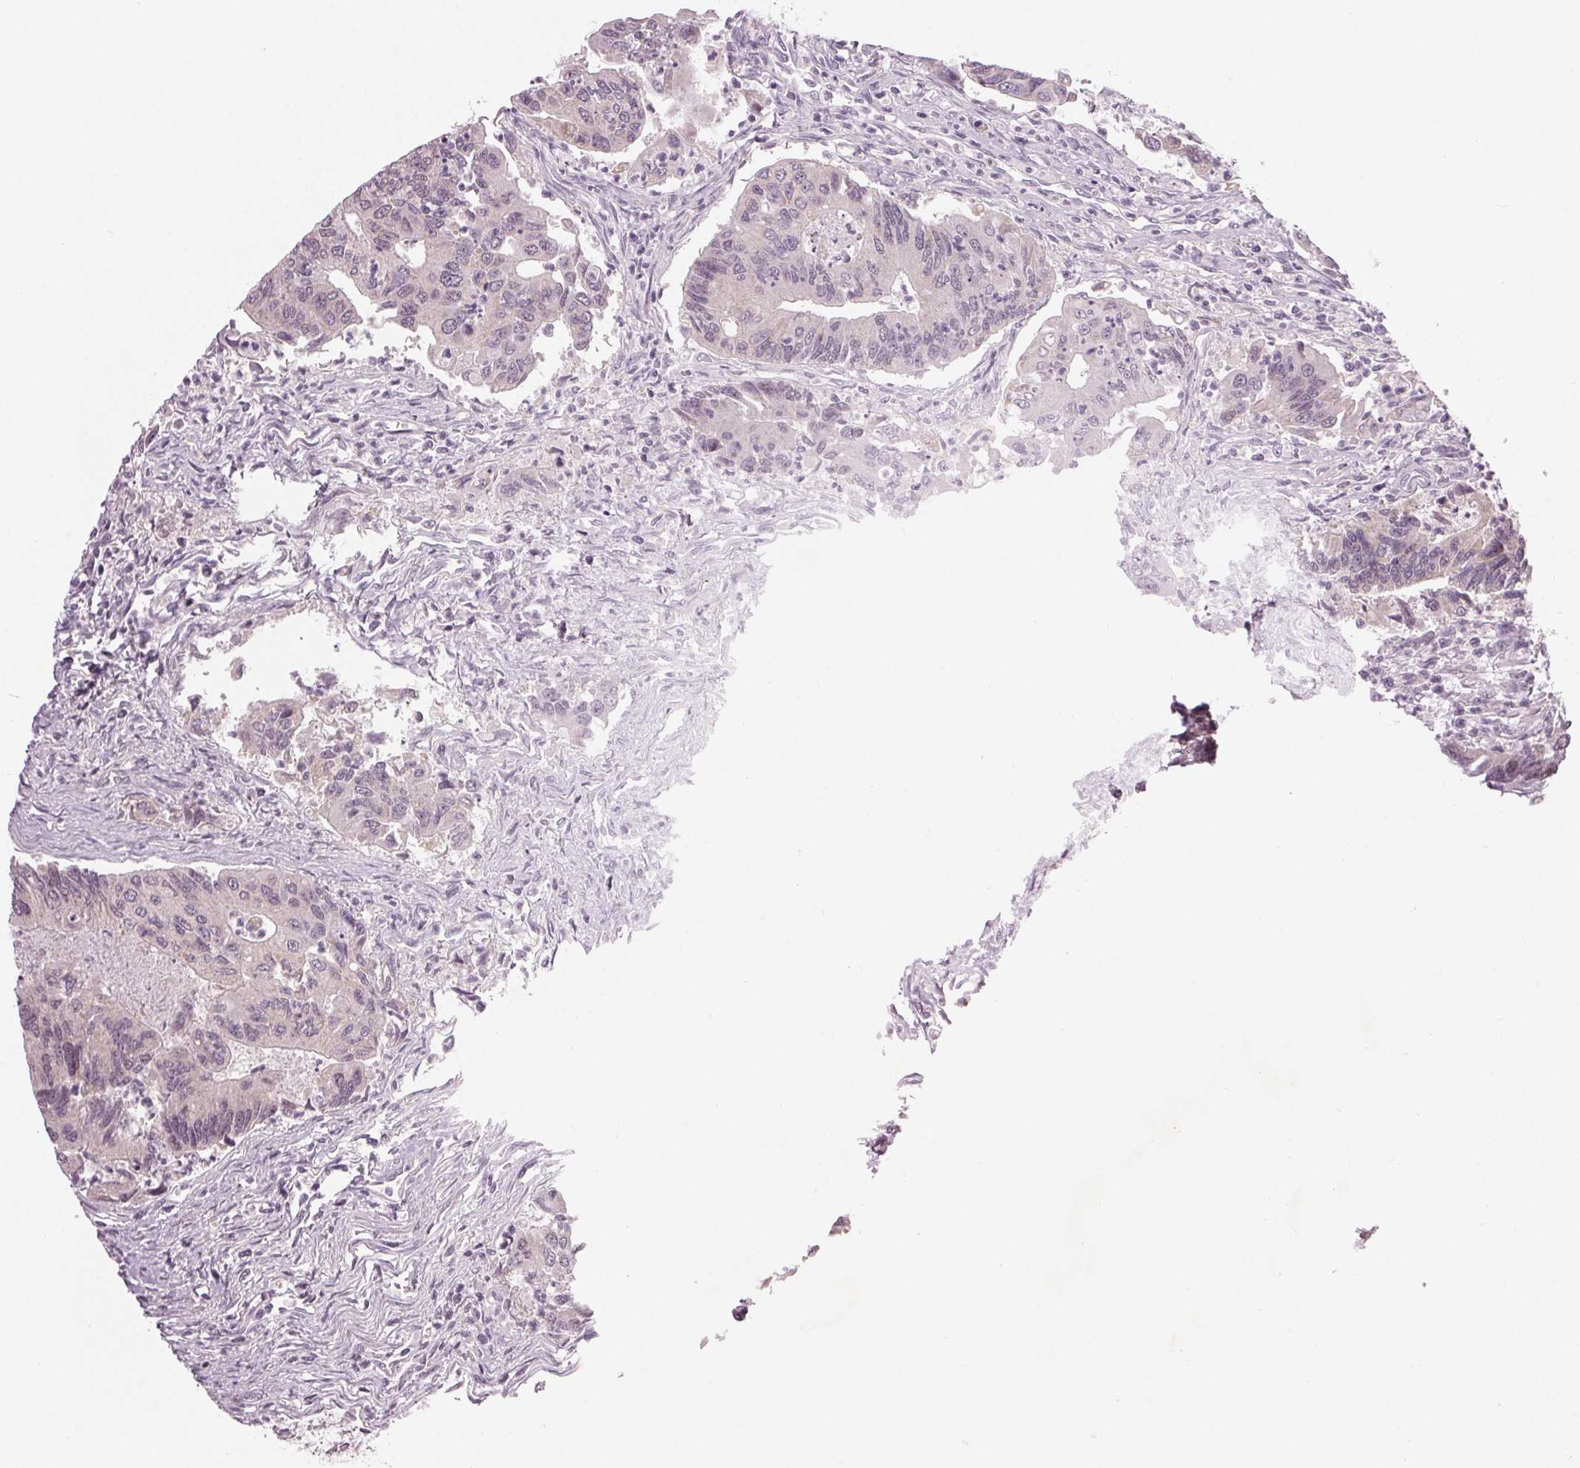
{"staining": {"intensity": "negative", "quantity": "none", "location": "none"}, "tissue": "colorectal cancer", "cell_type": "Tumor cells", "image_type": "cancer", "snomed": [{"axis": "morphology", "description": "Adenocarcinoma, NOS"}, {"axis": "topography", "description": "Colon"}], "caption": "An immunohistochemistry image of colorectal cancer (adenocarcinoma) is shown. There is no staining in tumor cells of colorectal cancer (adenocarcinoma).", "gene": "ZNF605", "patient": {"sex": "female", "age": 67}}